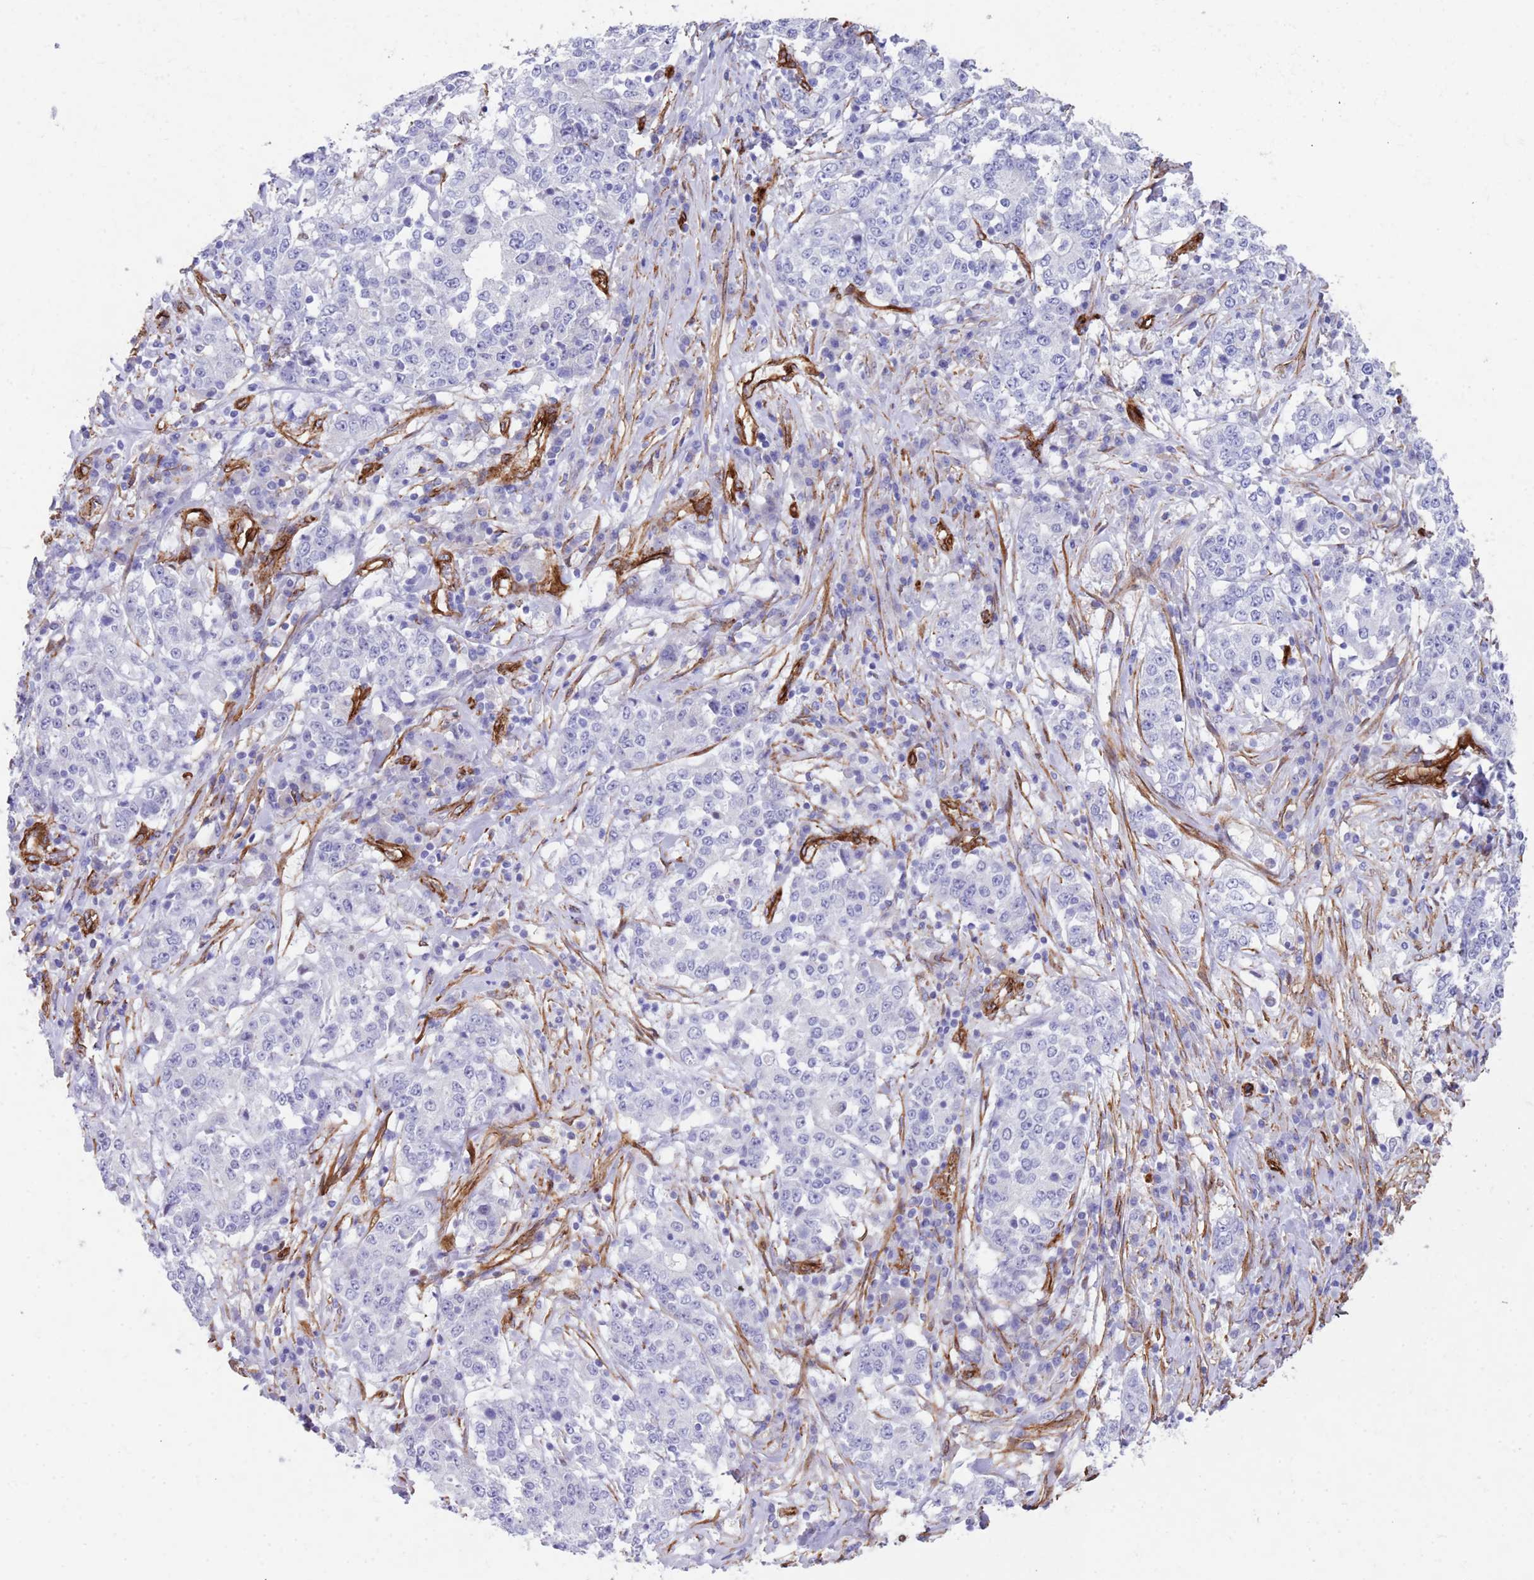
{"staining": {"intensity": "negative", "quantity": "none", "location": "none"}, "tissue": "stomach cancer", "cell_type": "Tumor cells", "image_type": "cancer", "snomed": [{"axis": "morphology", "description": "Adenocarcinoma, NOS"}, {"axis": "topography", "description": "Stomach"}], "caption": "Histopathology image shows no protein positivity in tumor cells of stomach cancer (adenocarcinoma) tissue. (Stains: DAB (3,3'-diaminobenzidine) immunohistochemistry (IHC) with hematoxylin counter stain, Microscopy: brightfield microscopy at high magnification).", "gene": "CAV2", "patient": {"sex": "male", "age": 59}}